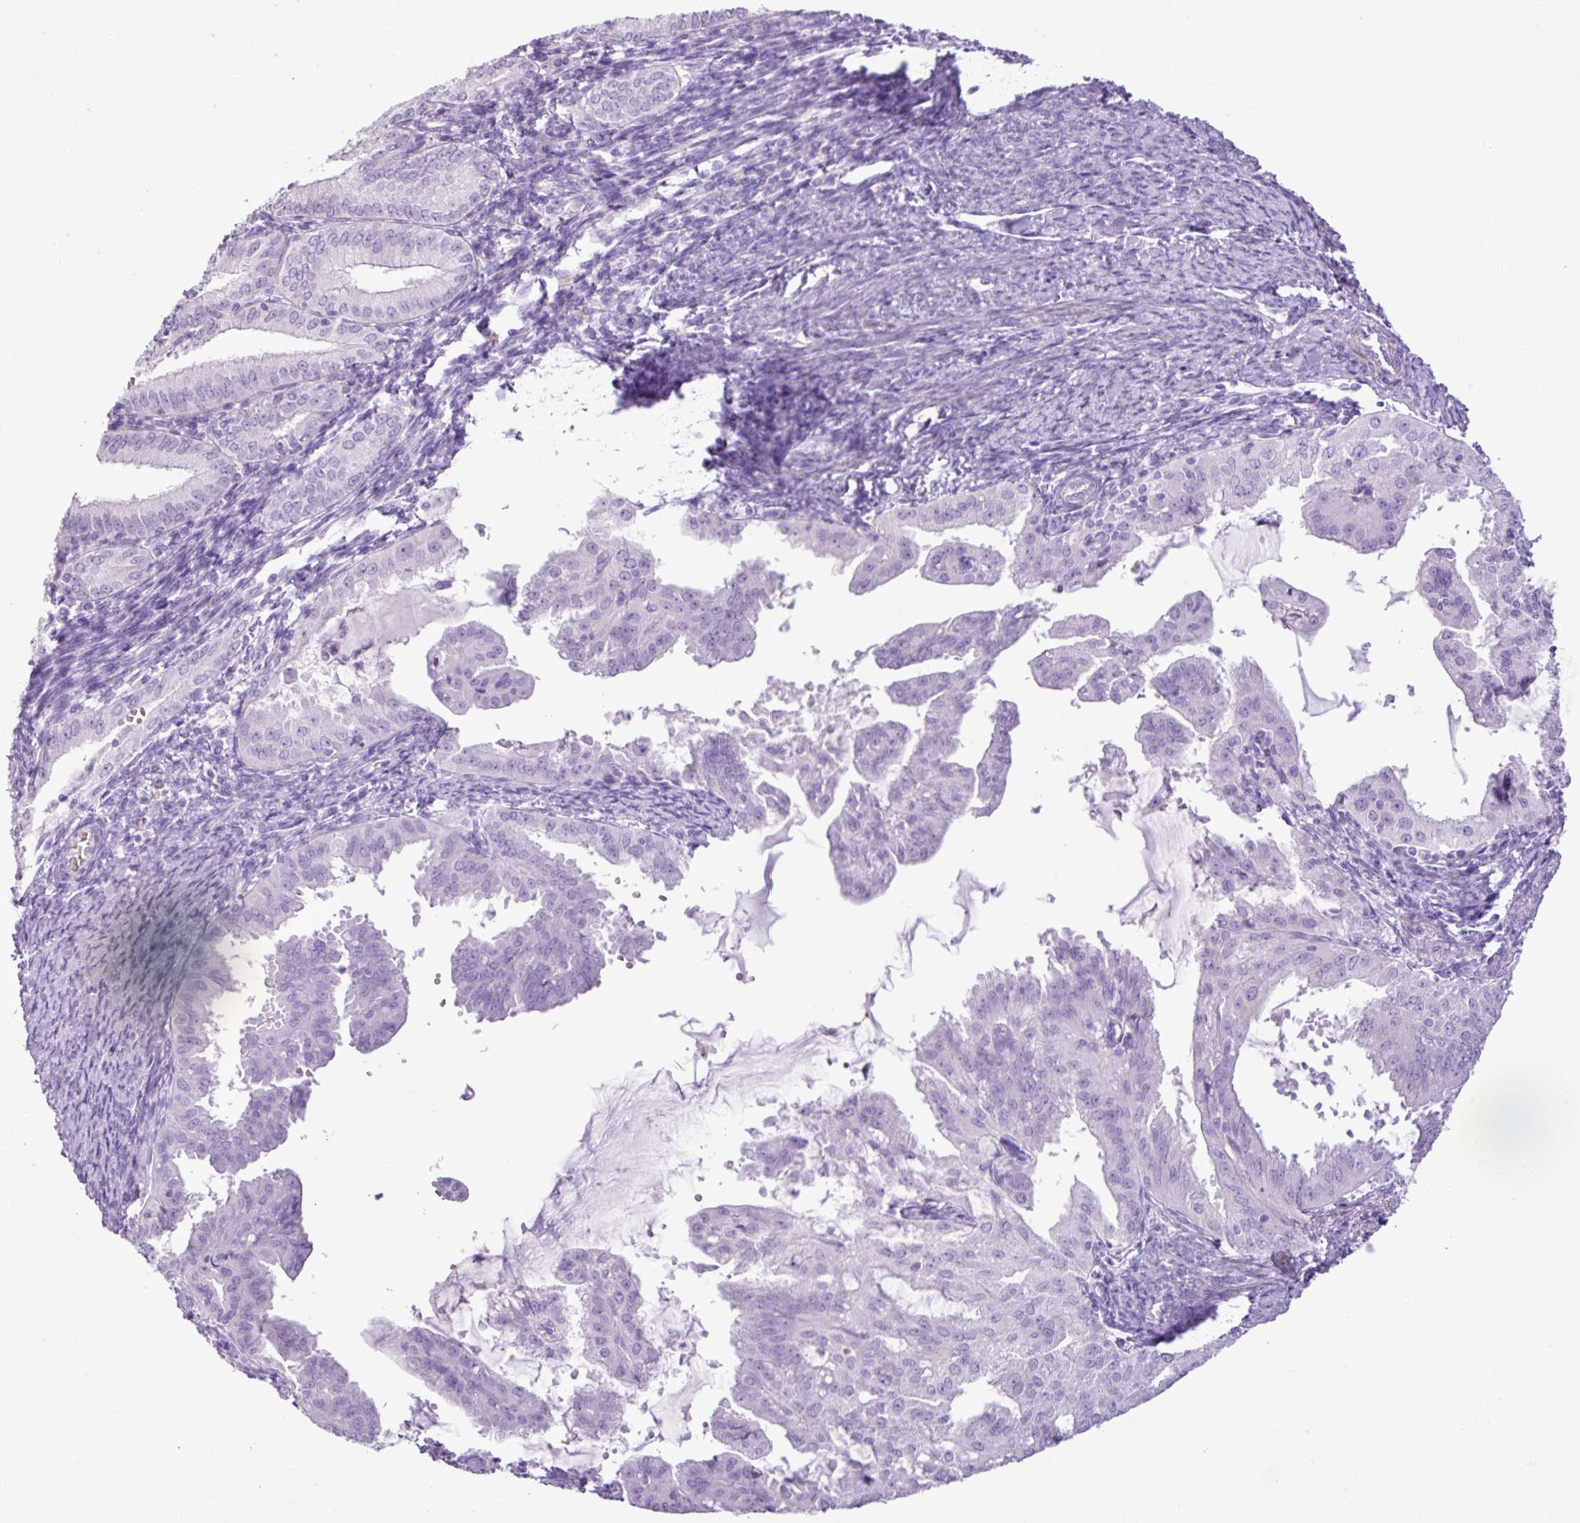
{"staining": {"intensity": "negative", "quantity": "none", "location": "none"}, "tissue": "endometrial cancer", "cell_type": "Tumor cells", "image_type": "cancer", "snomed": [{"axis": "morphology", "description": "Adenocarcinoma, NOS"}, {"axis": "topography", "description": "Endometrium"}], "caption": "High magnification brightfield microscopy of endometrial cancer stained with DAB (3,3'-diaminobenzidine) (brown) and counterstained with hematoxylin (blue): tumor cells show no significant positivity. (DAB IHC visualized using brightfield microscopy, high magnification).", "gene": "ZSCAN5A", "patient": {"sex": "female", "age": 70}}